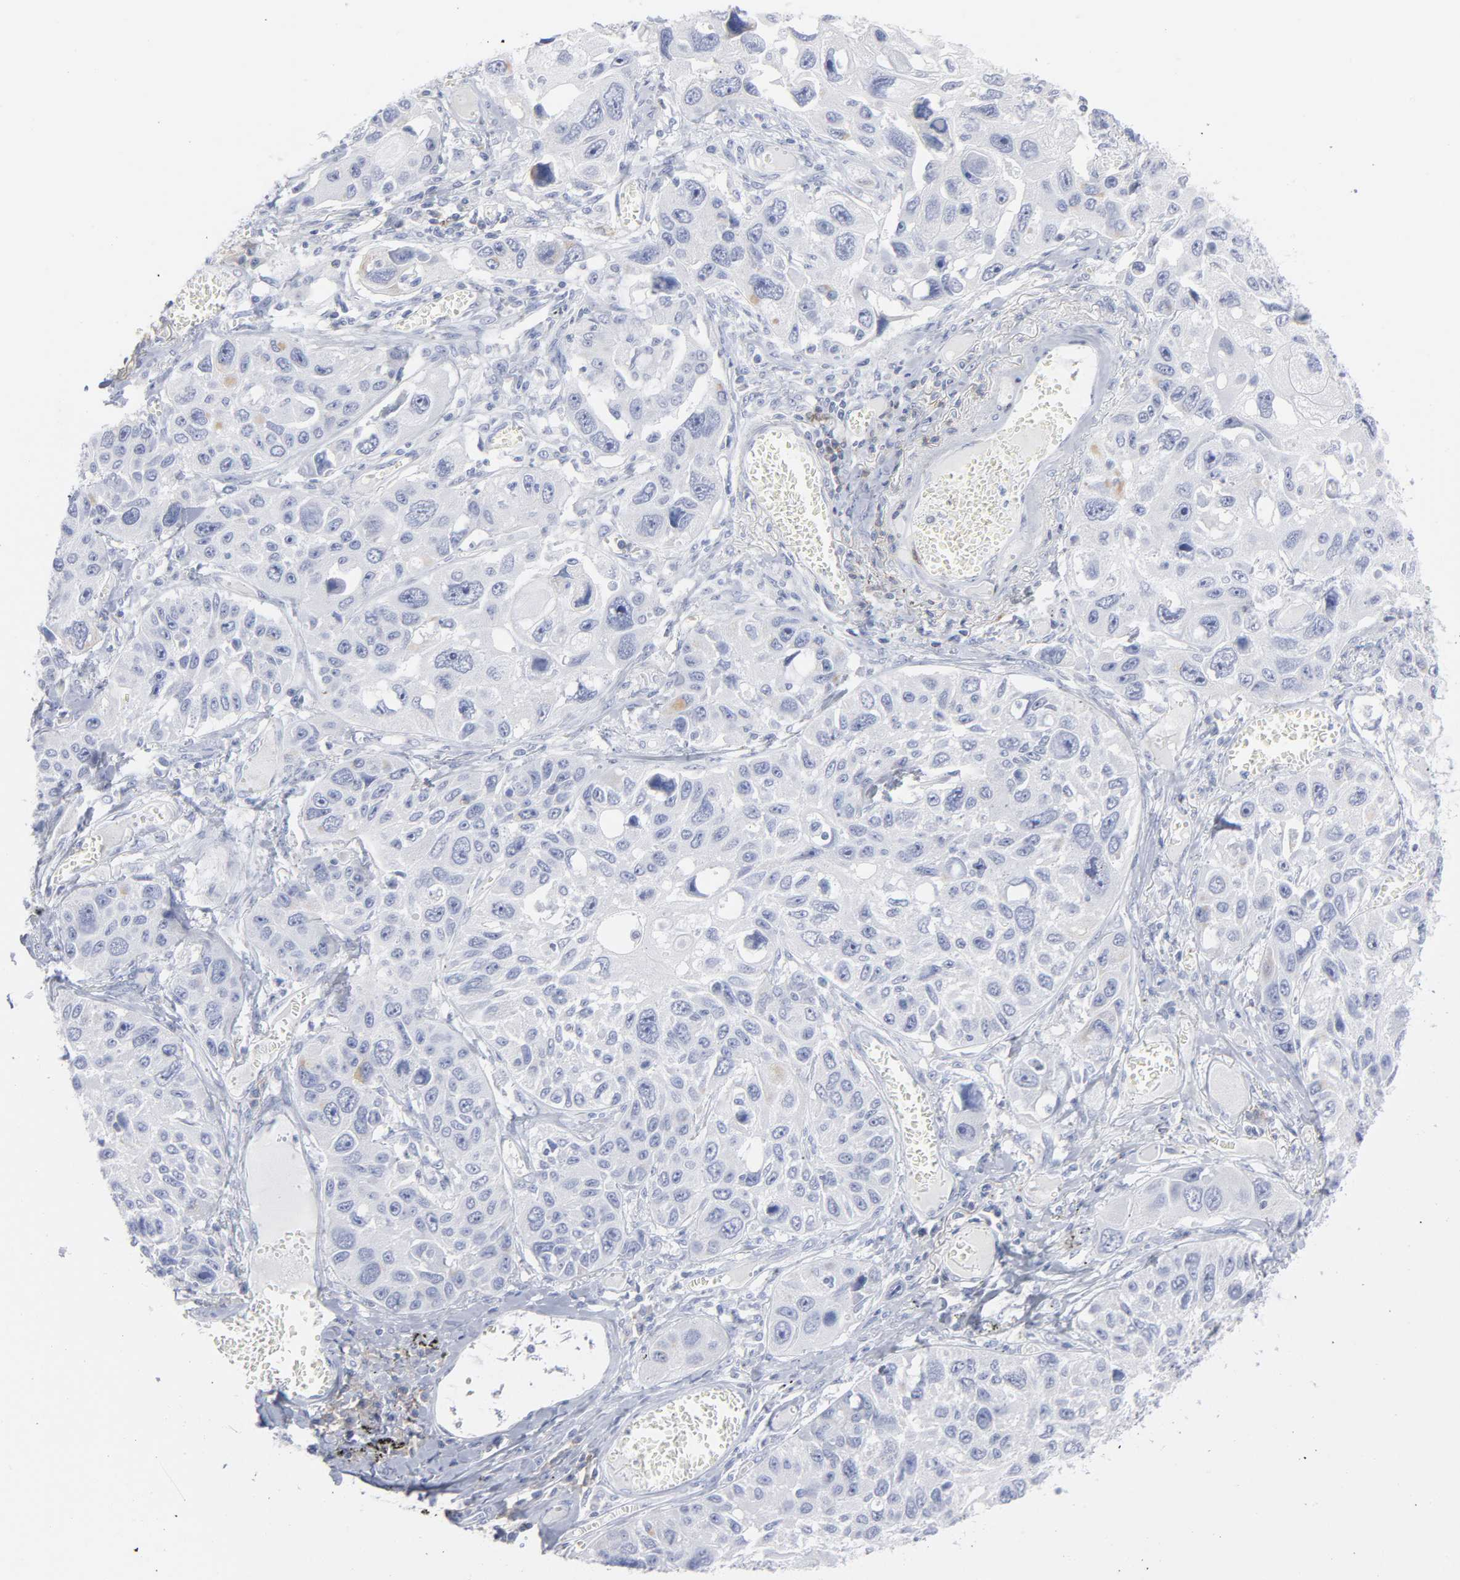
{"staining": {"intensity": "negative", "quantity": "none", "location": "none"}, "tissue": "lung cancer", "cell_type": "Tumor cells", "image_type": "cancer", "snomed": [{"axis": "morphology", "description": "Squamous cell carcinoma, NOS"}, {"axis": "topography", "description": "Lung"}], "caption": "Photomicrograph shows no protein staining in tumor cells of lung squamous cell carcinoma tissue.", "gene": "P2RY8", "patient": {"sex": "male", "age": 71}}